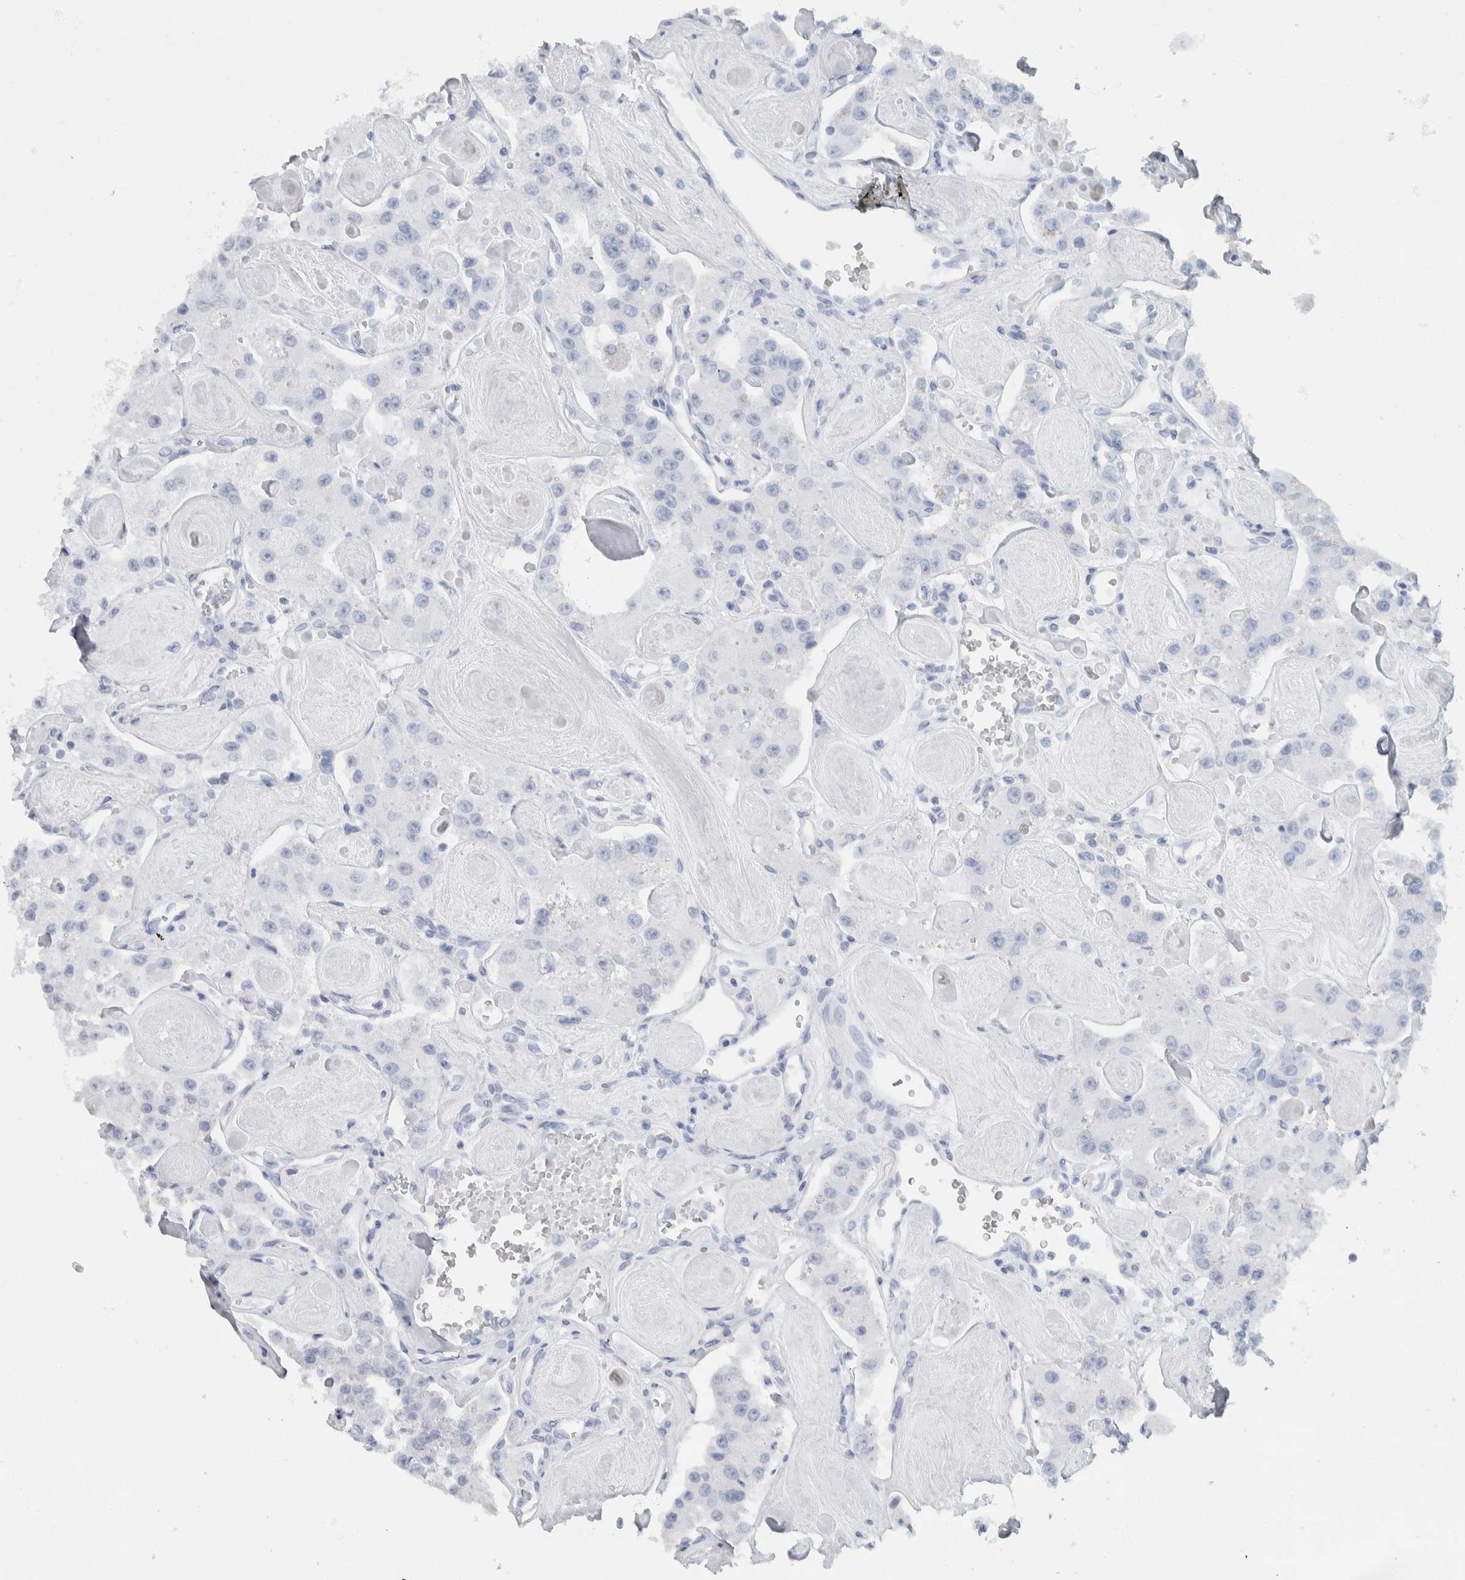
{"staining": {"intensity": "negative", "quantity": "none", "location": "none"}, "tissue": "carcinoid", "cell_type": "Tumor cells", "image_type": "cancer", "snomed": [{"axis": "morphology", "description": "Carcinoid, malignant, NOS"}, {"axis": "topography", "description": "Pancreas"}], "caption": "High magnification brightfield microscopy of carcinoid stained with DAB (3,3'-diaminobenzidine) (brown) and counterstained with hematoxylin (blue): tumor cells show no significant expression. Nuclei are stained in blue.", "gene": "NEFM", "patient": {"sex": "male", "age": 41}}